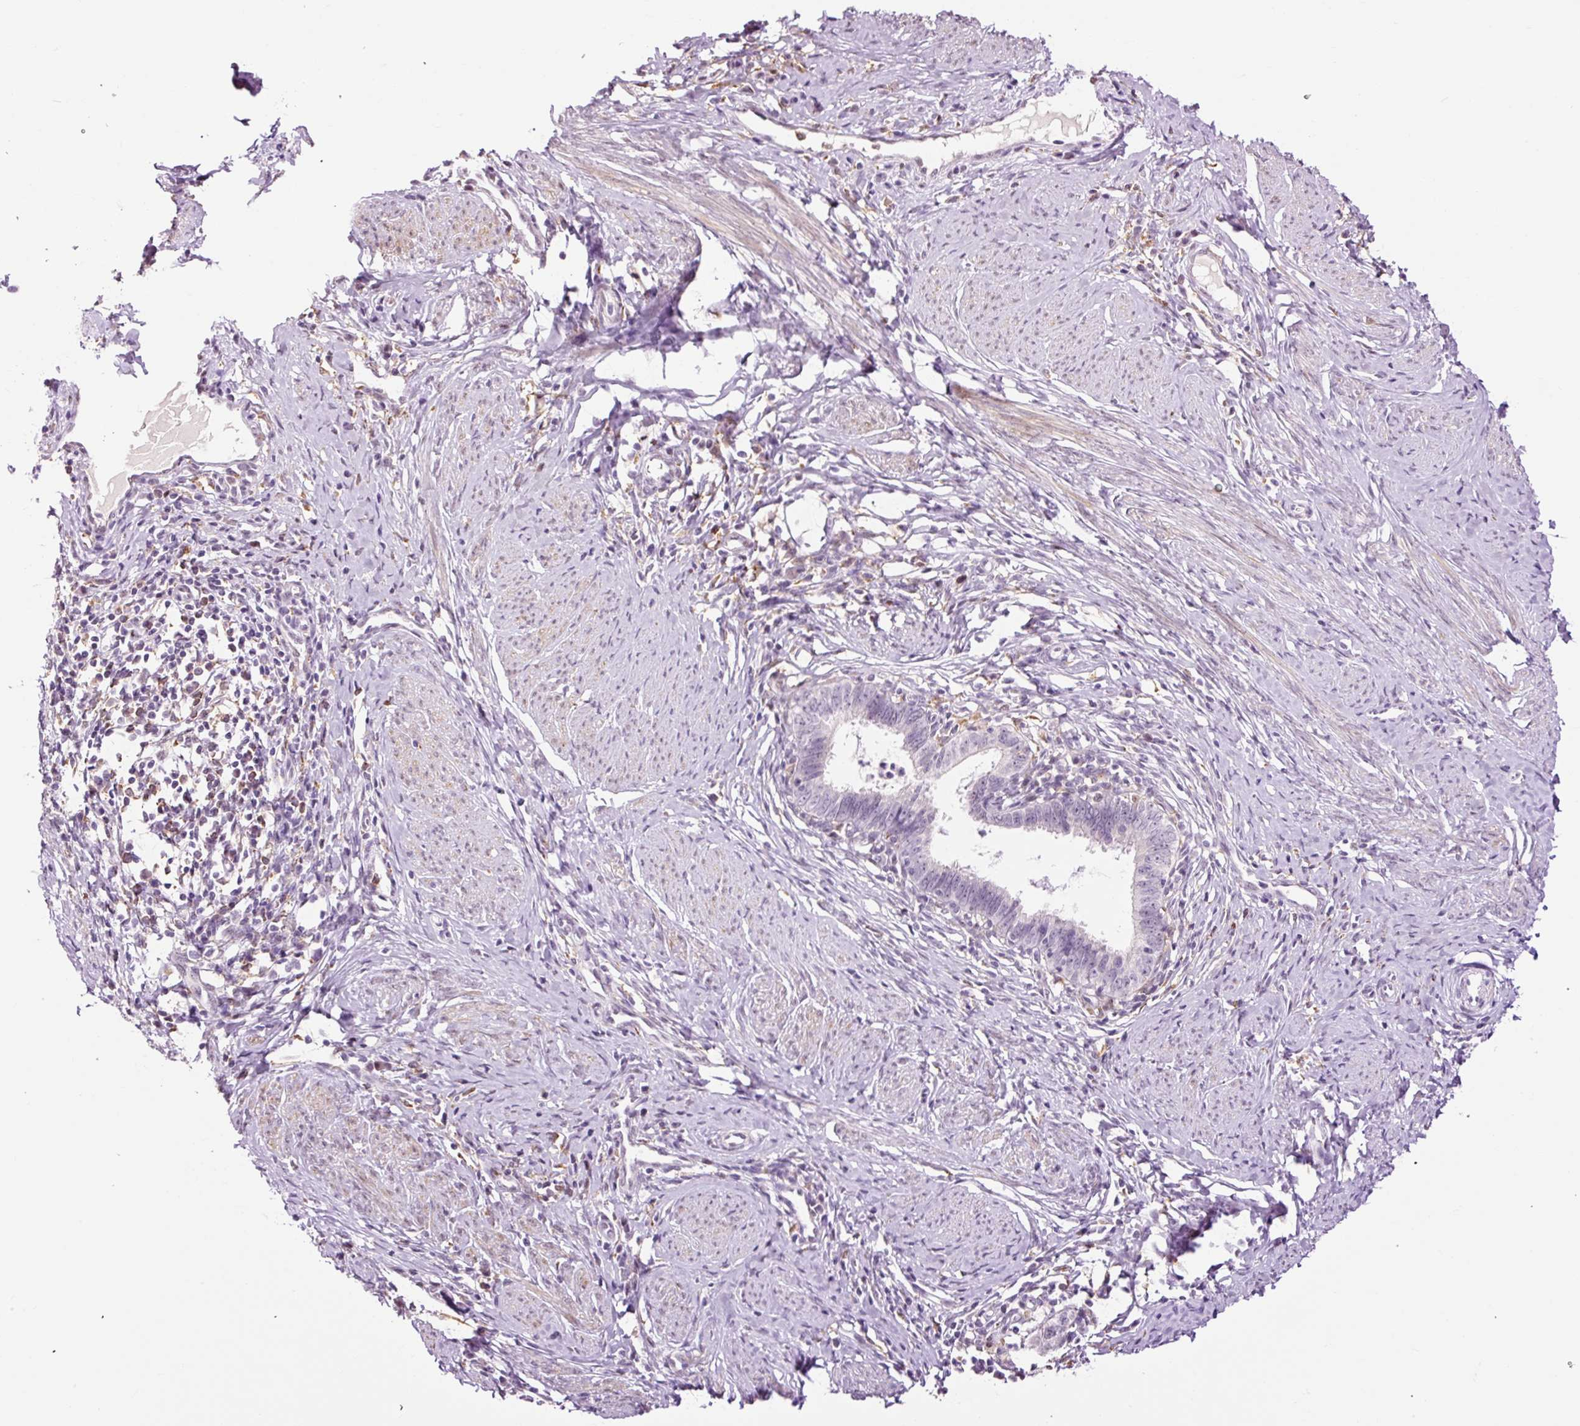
{"staining": {"intensity": "negative", "quantity": "none", "location": "none"}, "tissue": "cervical cancer", "cell_type": "Tumor cells", "image_type": "cancer", "snomed": [{"axis": "morphology", "description": "Adenocarcinoma, NOS"}, {"axis": "topography", "description": "Cervix"}], "caption": "Human cervical cancer (adenocarcinoma) stained for a protein using immunohistochemistry exhibits no expression in tumor cells.", "gene": "LY86", "patient": {"sex": "female", "age": 36}}